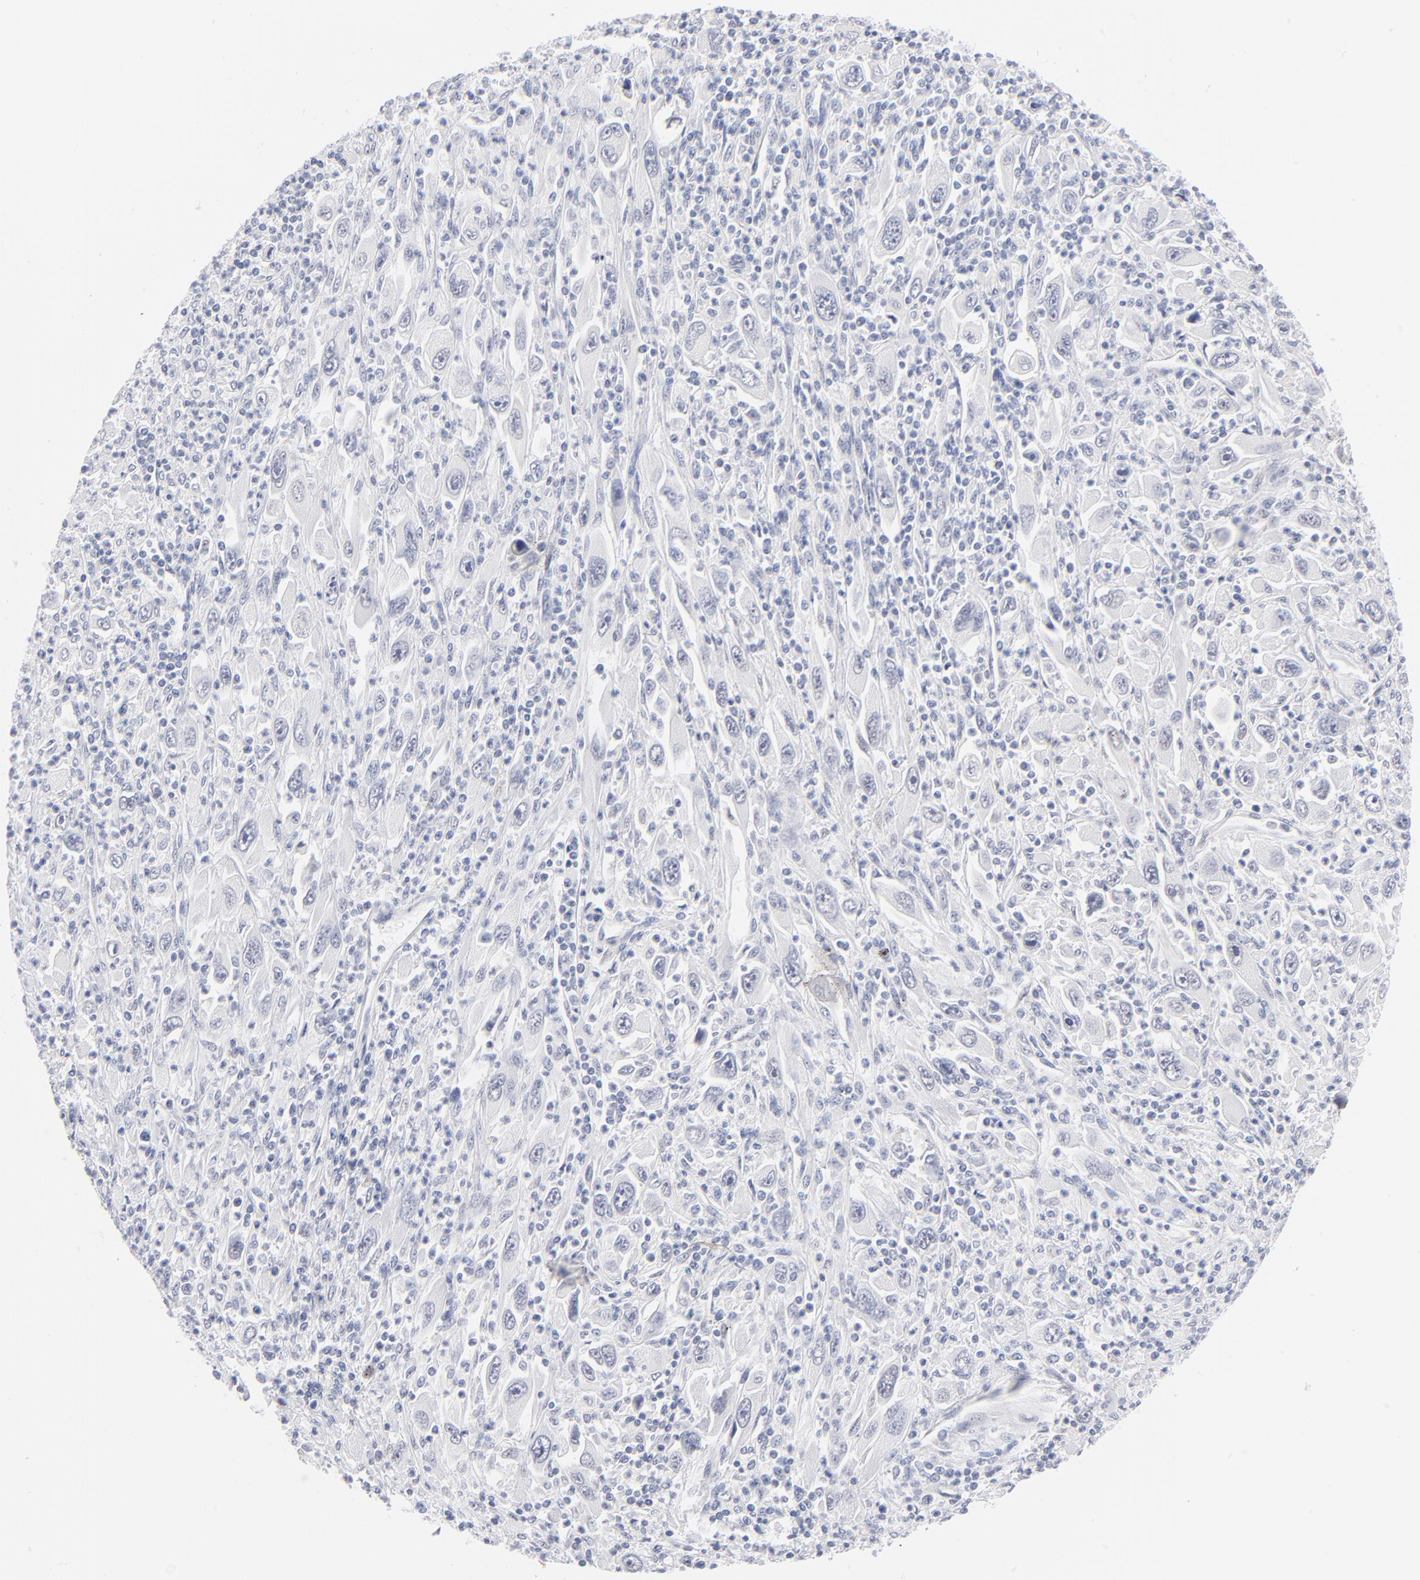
{"staining": {"intensity": "negative", "quantity": "none", "location": "none"}, "tissue": "melanoma", "cell_type": "Tumor cells", "image_type": "cancer", "snomed": [{"axis": "morphology", "description": "Malignant melanoma, Metastatic site"}, {"axis": "topography", "description": "Skin"}], "caption": "There is no significant expression in tumor cells of malignant melanoma (metastatic site).", "gene": "KHNYN", "patient": {"sex": "female", "age": 56}}